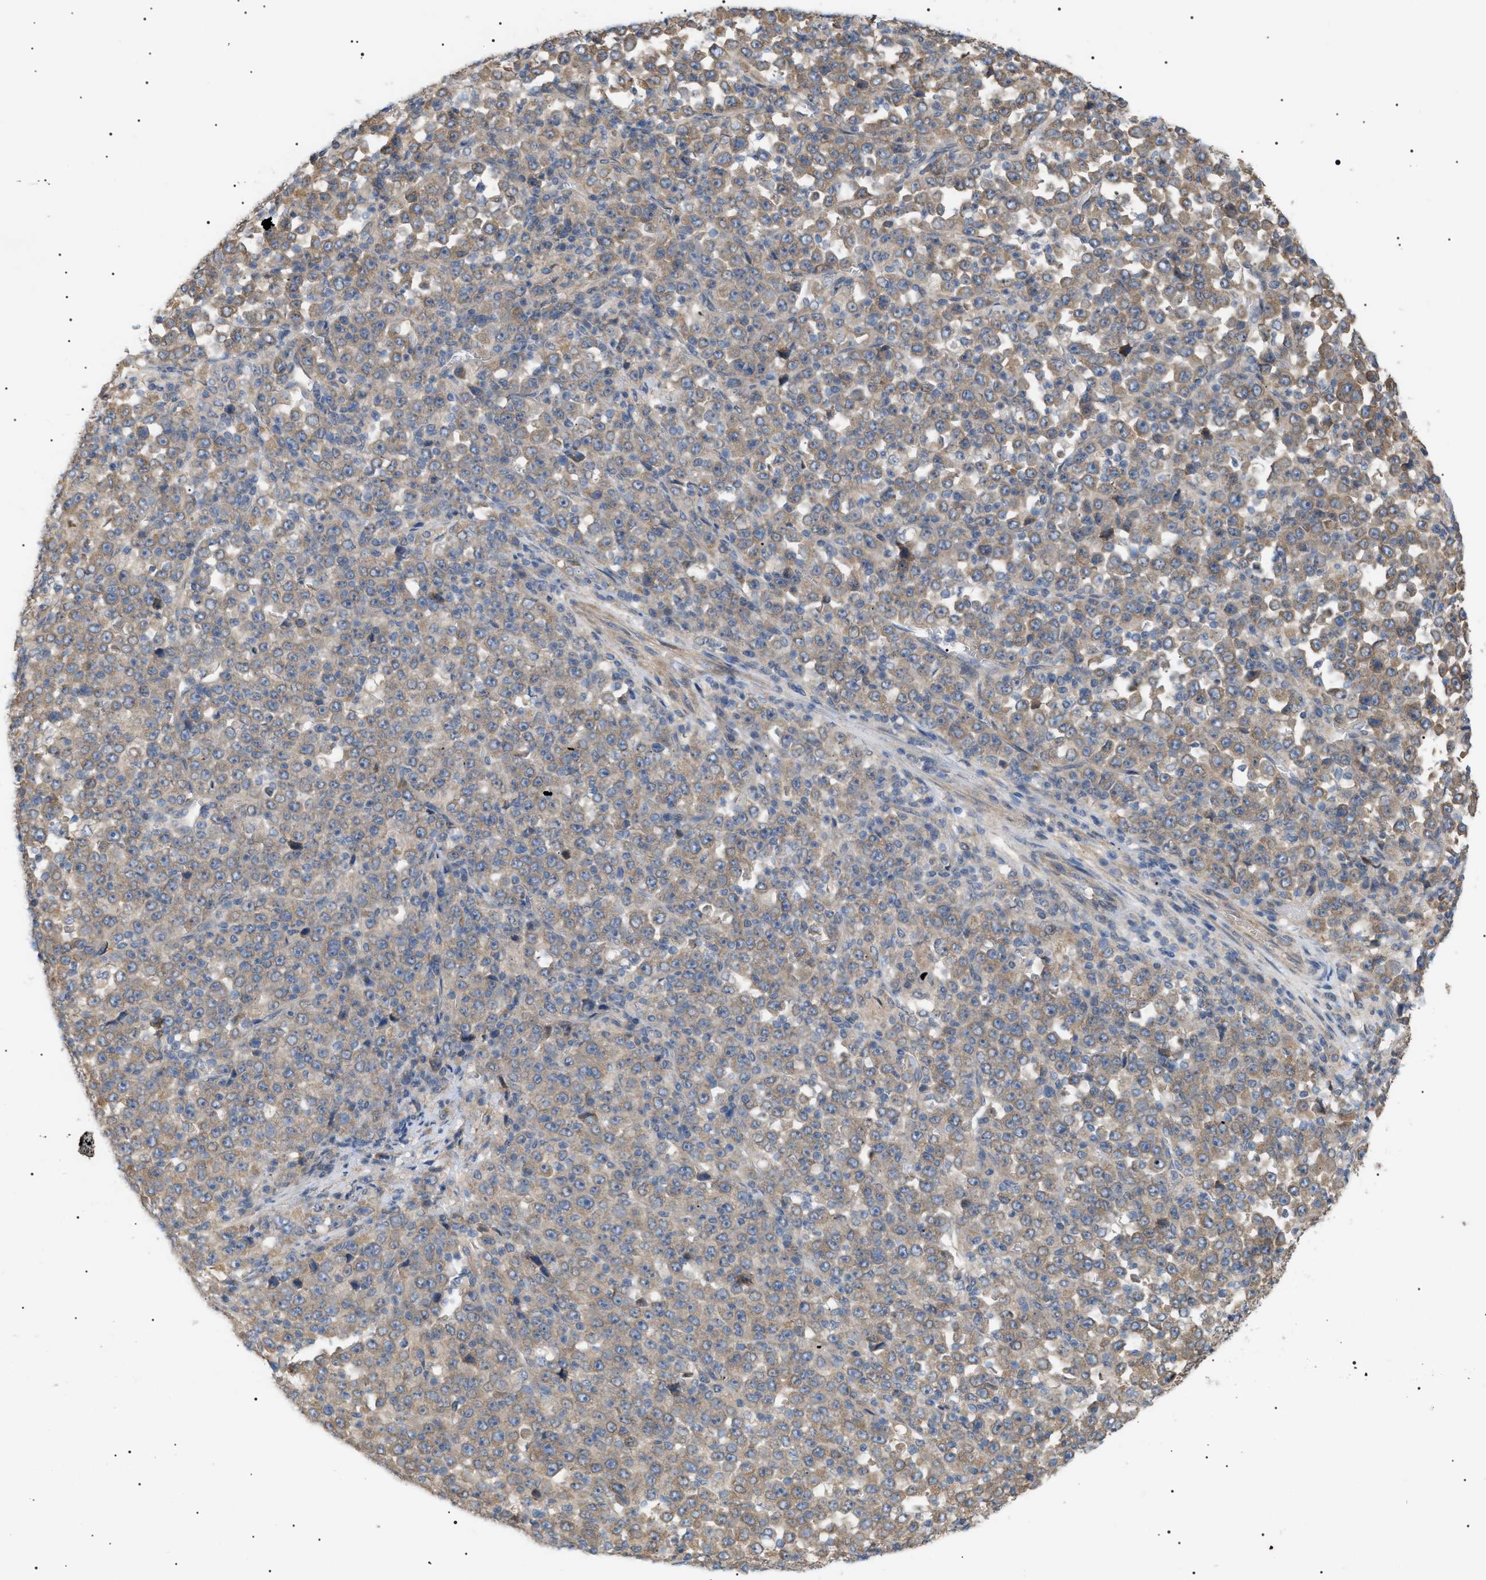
{"staining": {"intensity": "weak", "quantity": ">75%", "location": "cytoplasmic/membranous"}, "tissue": "stomach cancer", "cell_type": "Tumor cells", "image_type": "cancer", "snomed": [{"axis": "morphology", "description": "Normal tissue, NOS"}, {"axis": "morphology", "description": "Adenocarcinoma, NOS"}, {"axis": "topography", "description": "Stomach, upper"}, {"axis": "topography", "description": "Stomach"}], "caption": "Stomach cancer stained for a protein displays weak cytoplasmic/membranous positivity in tumor cells.", "gene": "IRS2", "patient": {"sex": "male", "age": 59}}